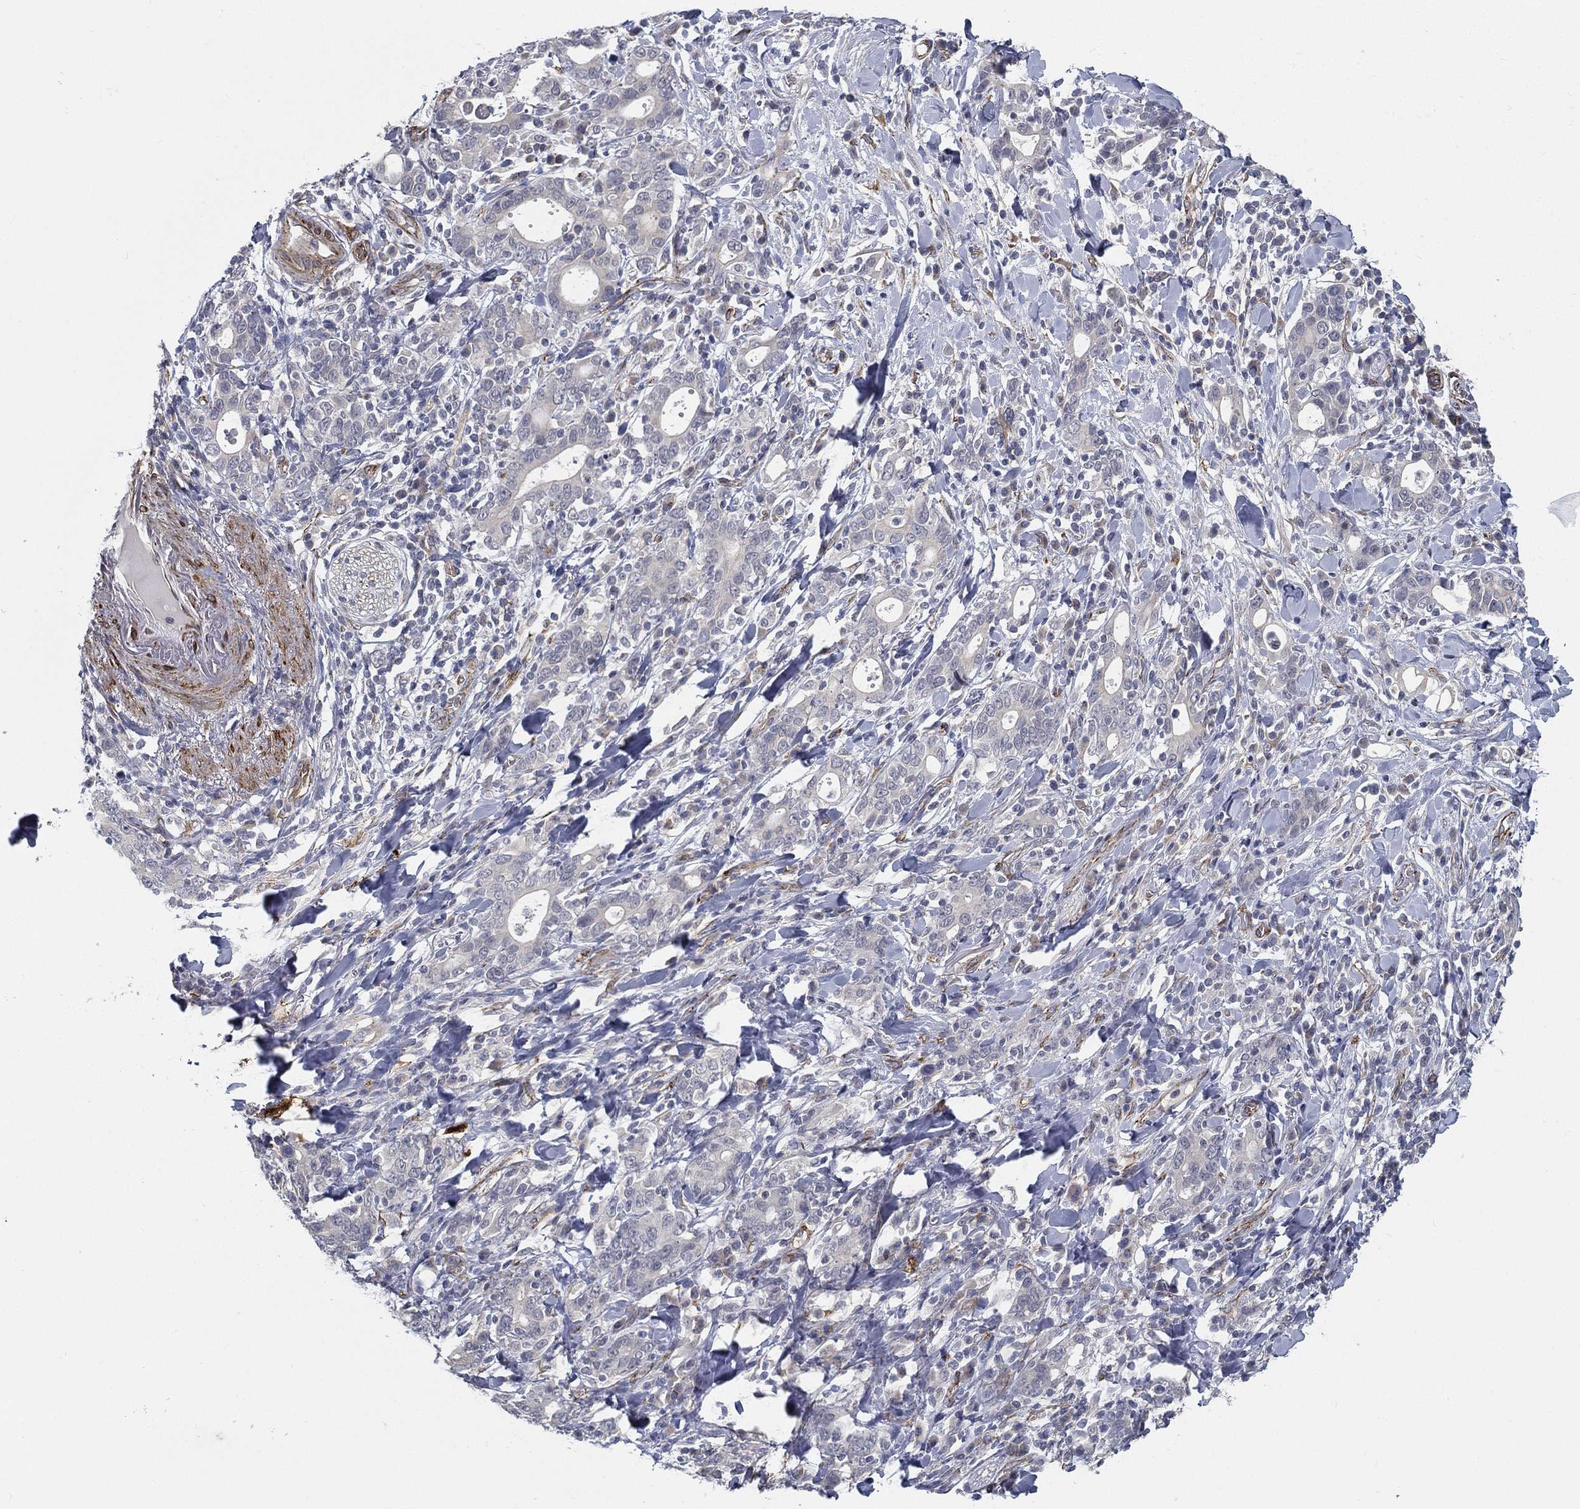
{"staining": {"intensity": "negative", "quantity": "none", "location": "none"}, "tissue": "stomach cancer", "cell_type": "Tumor cells", "image_type": "cancer", "snomed": [{"axis": "morphology", "description": "Adenocarcinoma, NOS"}, {"axis": "topography", "description": "Stomach"}], "caption": "Immunohistochemical staining of human stomach adenocarcinoma exhibits no significant staining in tumor cells. (Stains: DAB immunohistochemistry (IHC) with hematoxylin counter stain, Microscopy: brightfield microscopy at high magnification).", "gene": "LRRC56", "patient": {"sex": "male", "age": 79}}